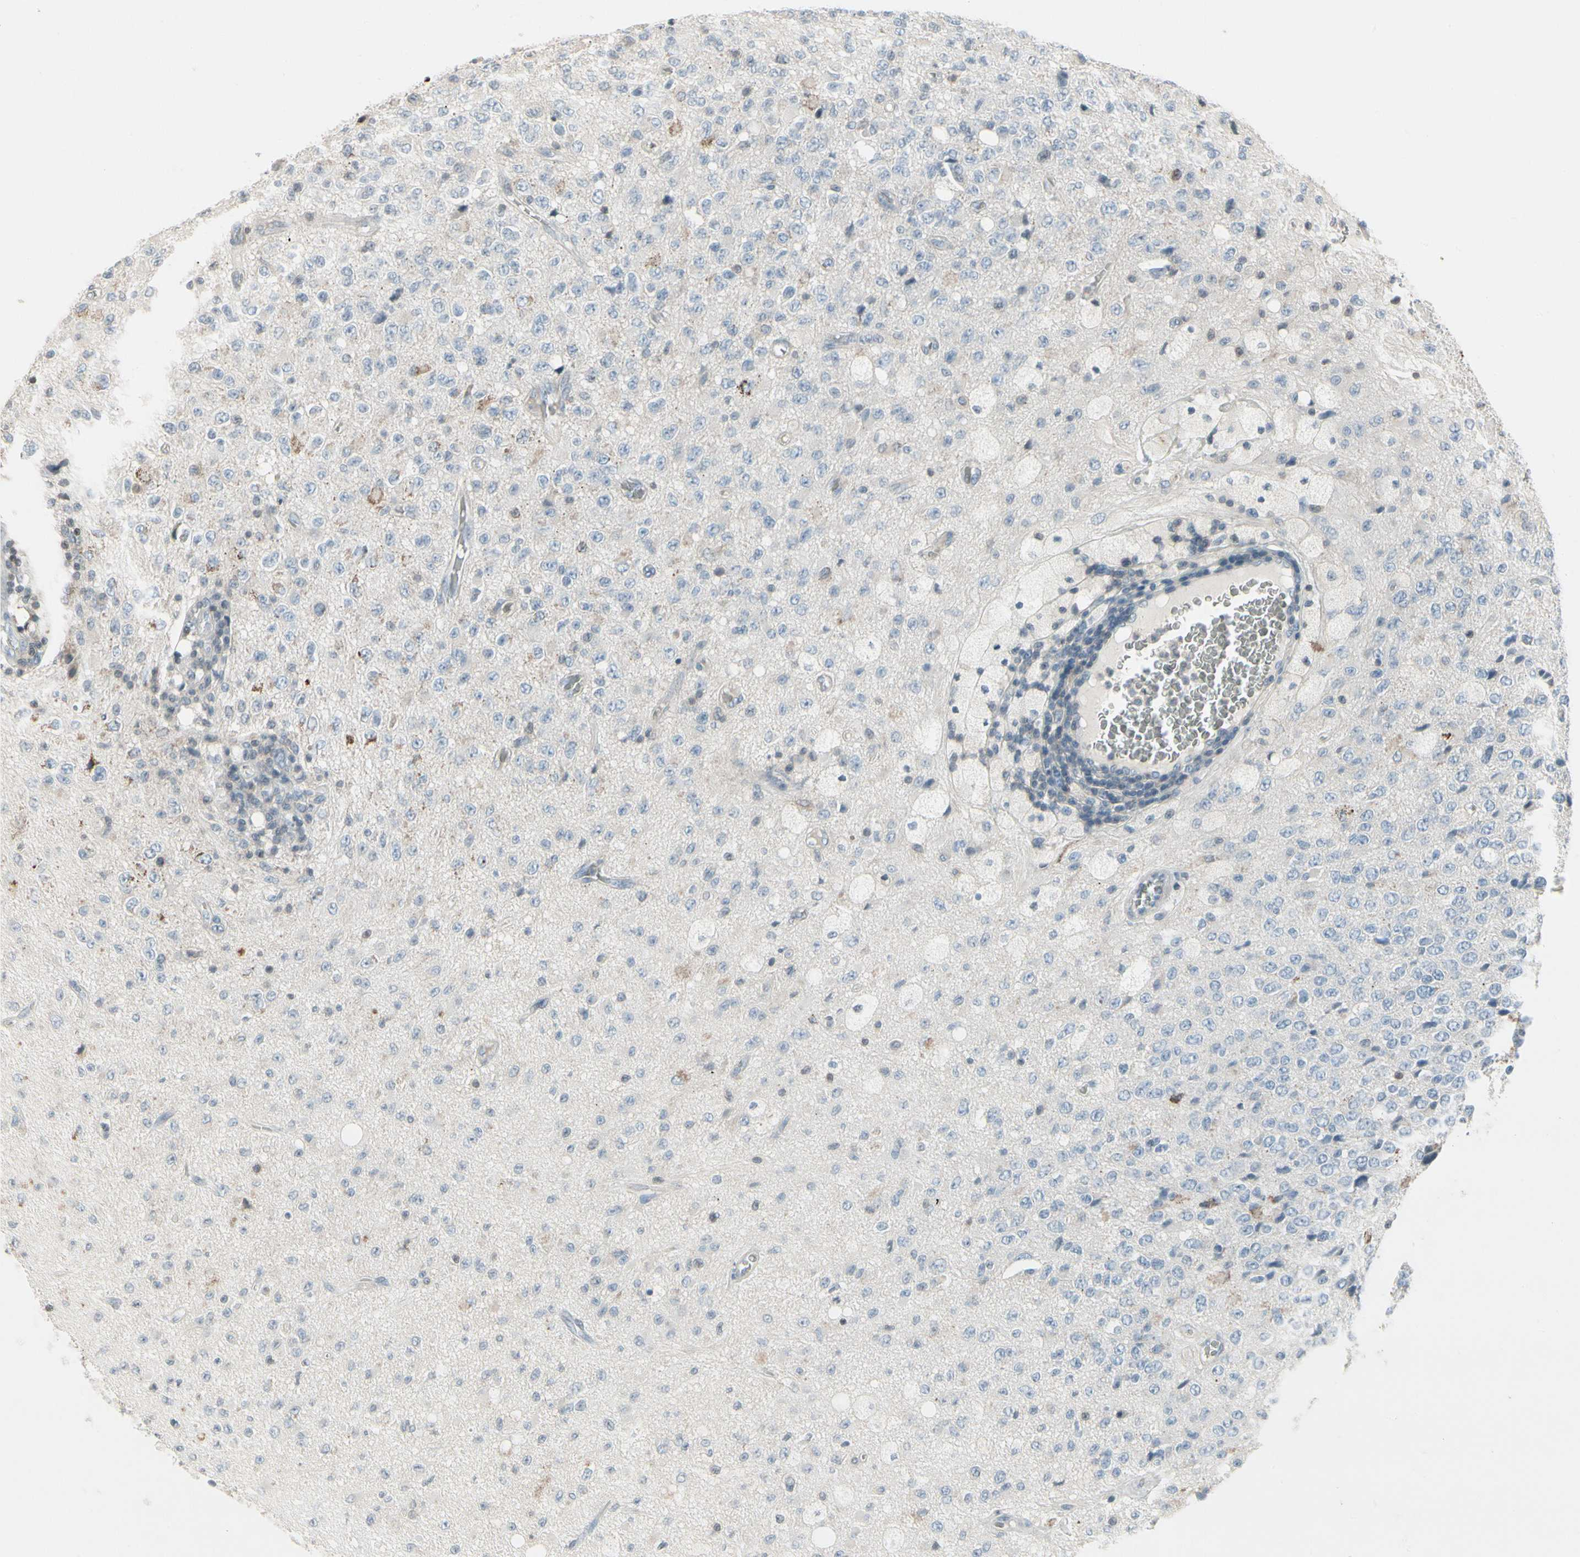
{"staining": {"intensity": "moderate", "quantity": "<25%", "location": "cytoplasmic/membranous"}, "tissue": "glioma", "cell_type": "Tumor cells", "image_type": "cancer", "snomed": [{"axis": "morphology", "description": "Glioma, malignant, High grade"}, {"axis": "topography", "description": "pancreas cauda"}], "caption": "About <25% of tumor cells in high-grade glioma (malignant) exhibit moderate cytoplasmic/membranous protein positivity as visualized by brown immunohistochemical staining.", "gene": "ARG2", "patient": {"sex": "male", "age": 60}}